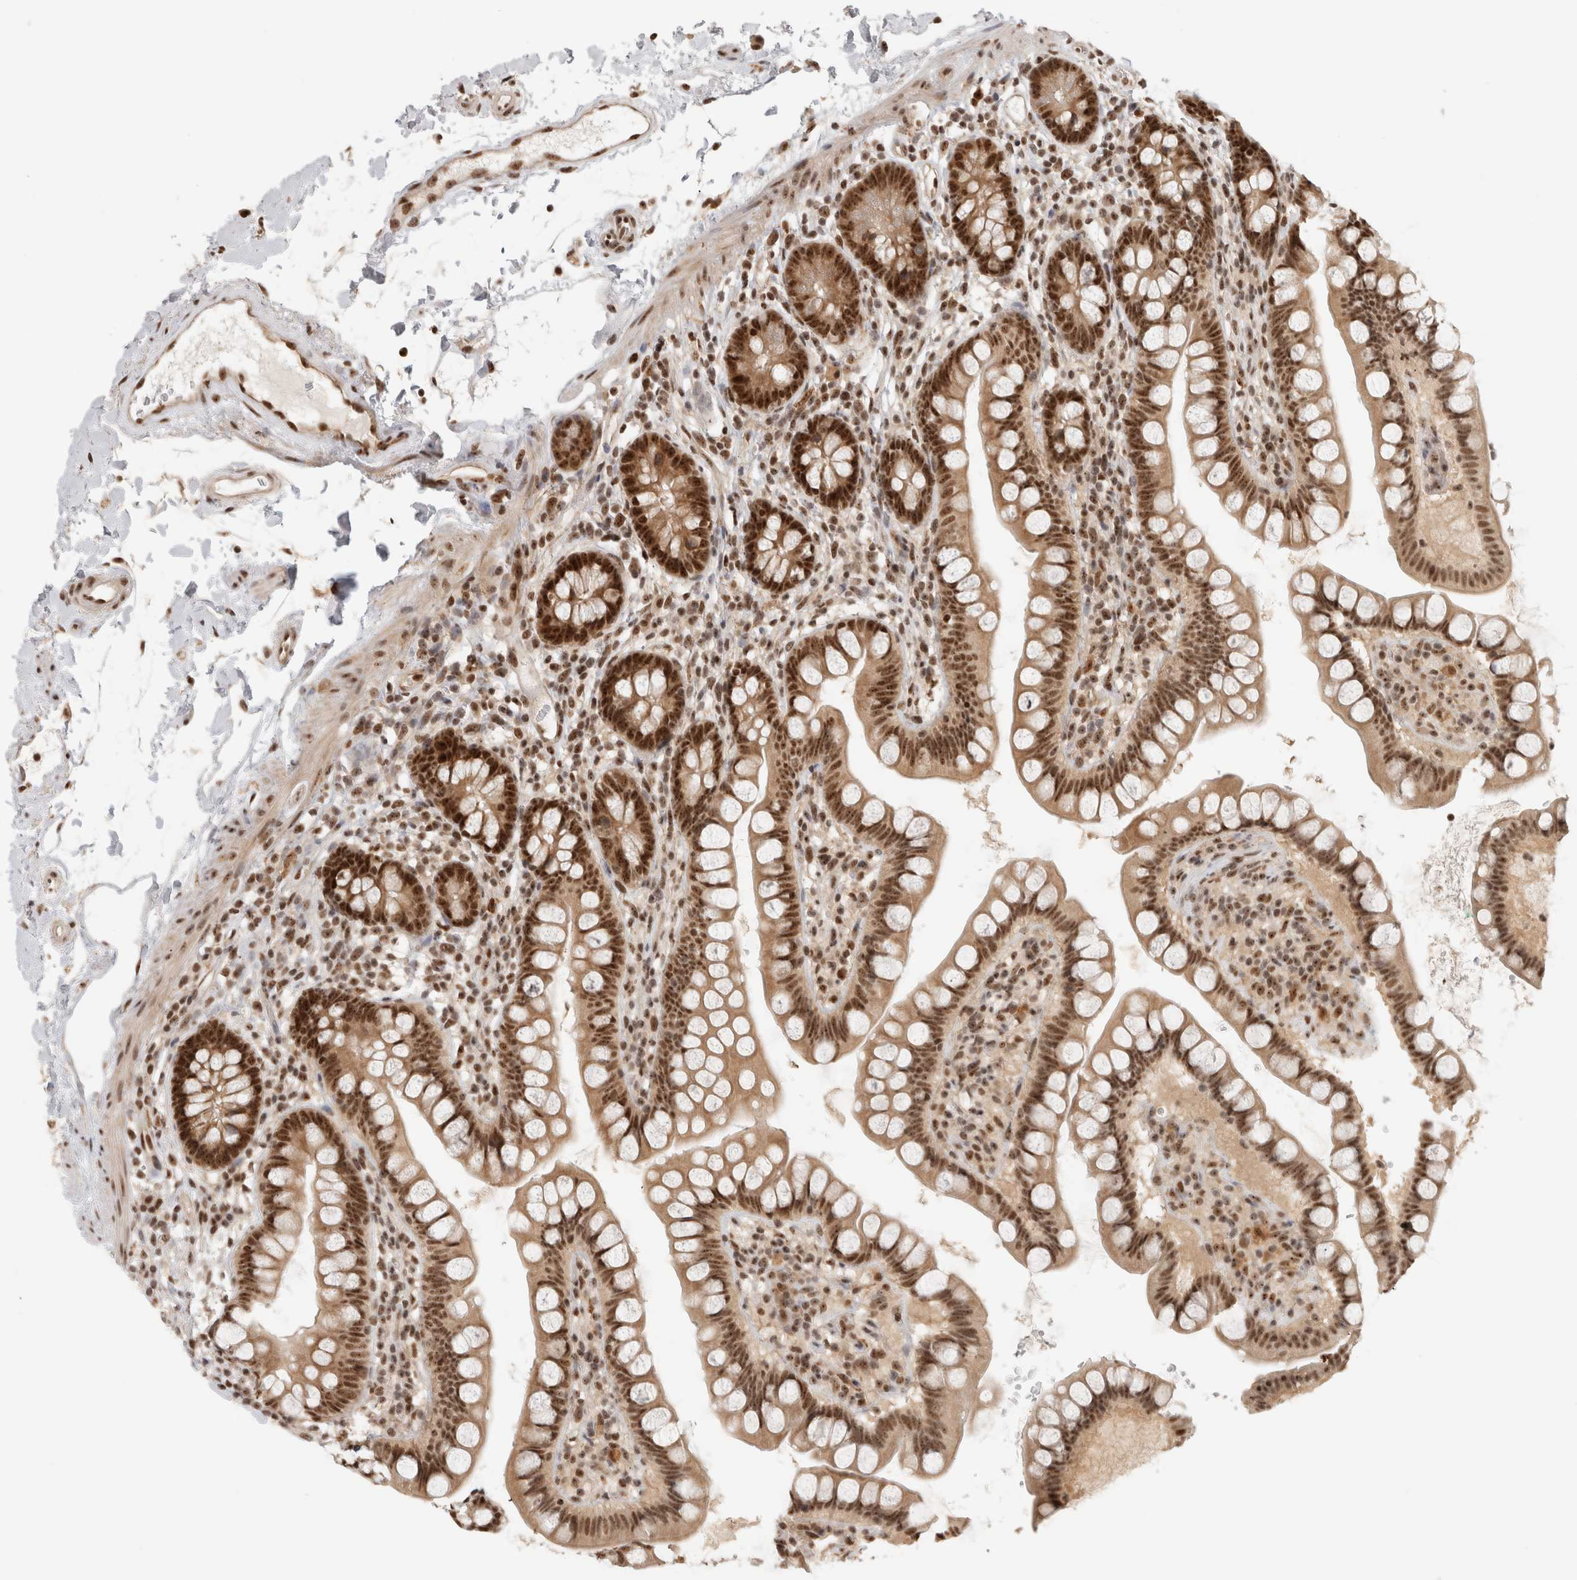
{"staining": {"intensity": "strong", "quantity": ">75%", "location": "nuclear"}, "tissue": "small intestine", "cell_type": "Glandular cells", "image_type": "normal", "snomed": [{"axis": "morphology", "description": "Normal tissue, NOS"}, {"axis": "topography", "description": "Small intestine"}], "caption": "Brown immunohistochemical staining in benign human small intestine demonstrates strong nuclear staining in approximately >75% of glandular cells. (DAB = brown stain, brightfield microscopy at high magnification).", "gene": "EBNA1BP2", "patient": {"sex": "female", "age": 84}}